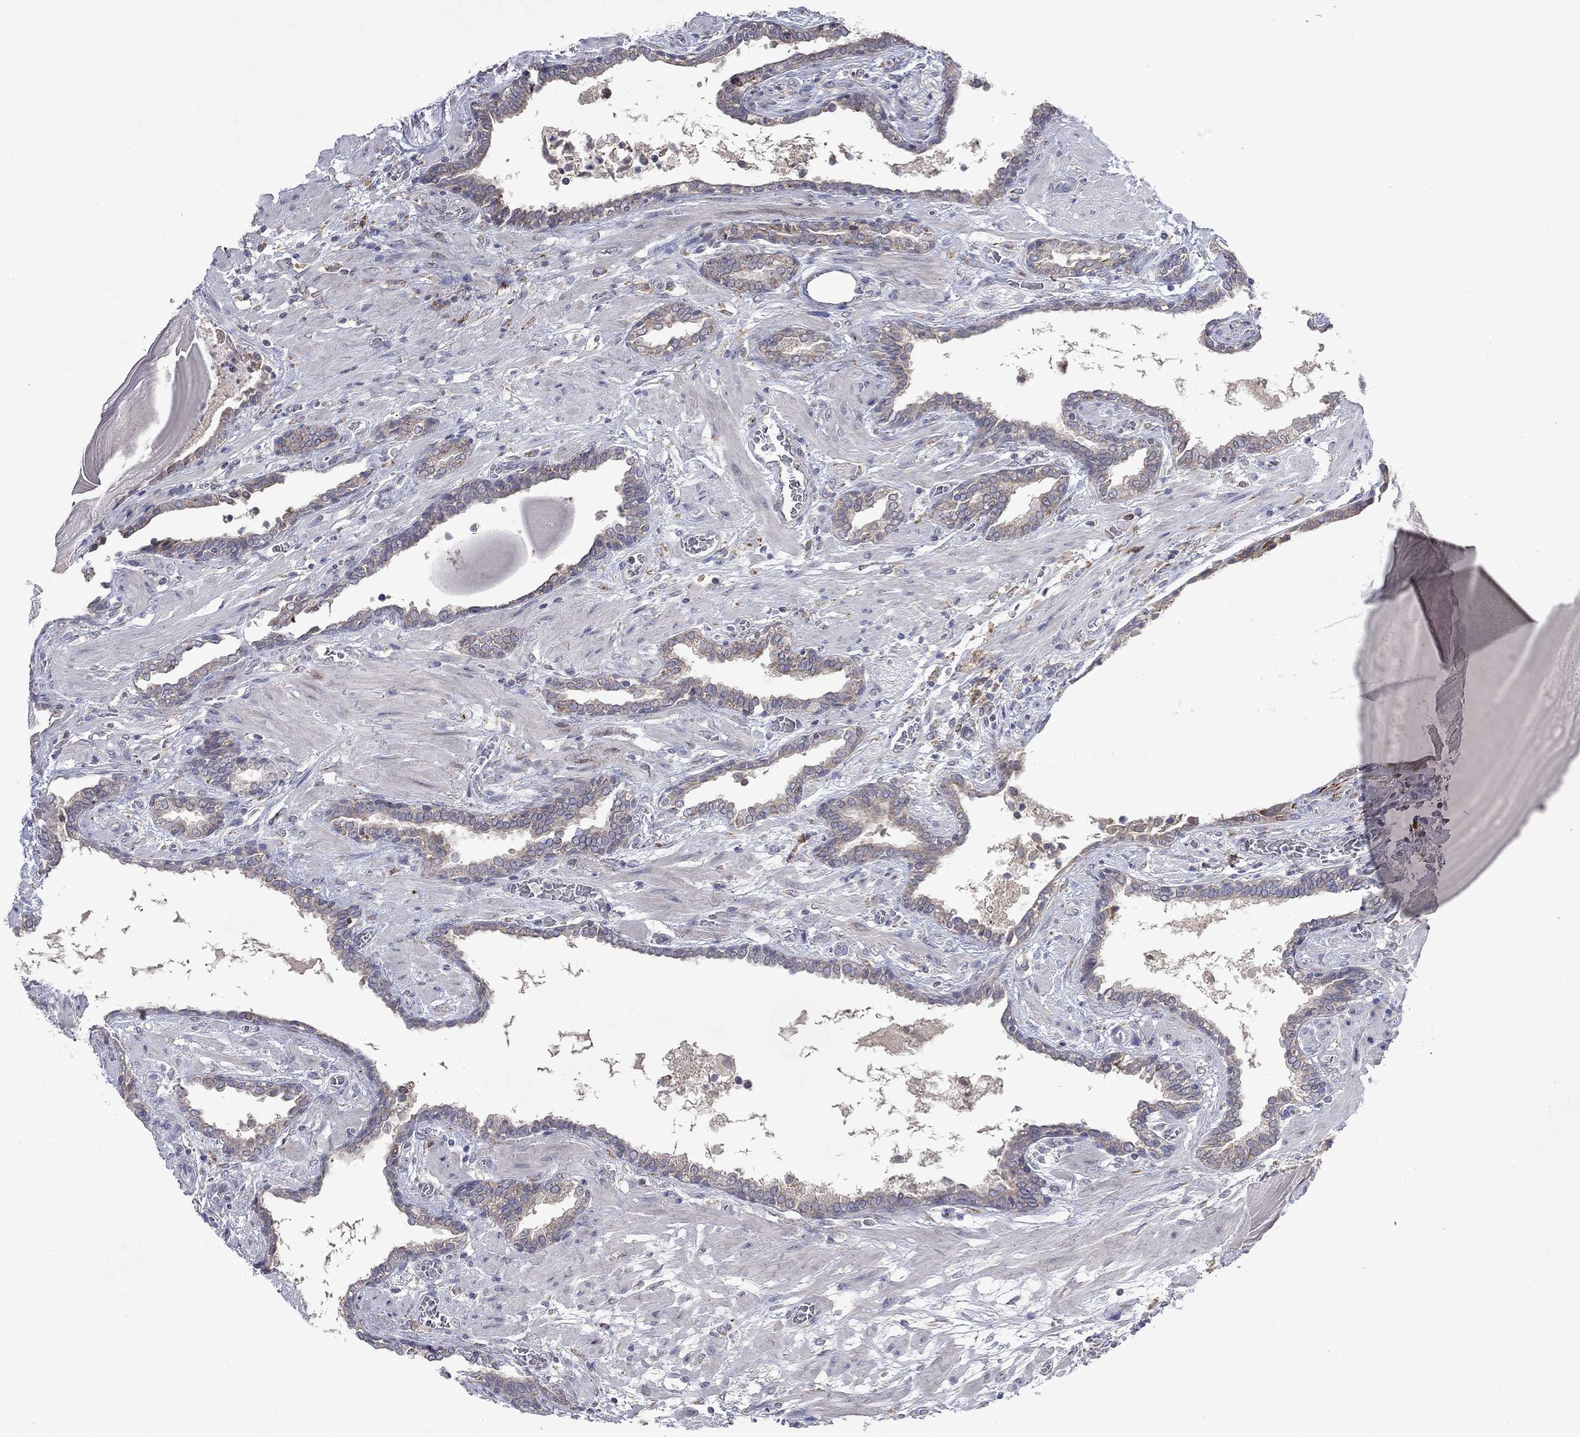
{"staining": {"intensity": "weak", "quantity": "25%-75%", "location": "cytoplasmic/membranous"}, "tissue": "prostate cancer", "cell_type": "Tumor cells", "image_type": "cancer", "snomed": [{"axis": "morphology", "description": "Adenocarcinoma, Low grade"}, {"axis": "topography", "description": "Prostate"}], "caption": "The micrograph displays immunohistochemical staining of prostate low-grade adenocarcinoma. There is weak cytoplasmic/membranous expression is appreciated in approximately 25%-75% of tumor cells. The protein of interest is shown in brown color, while the nuclei are stained blue.", "gene": "TMEM97", "patient": {"sex": "male", "age": 69}}